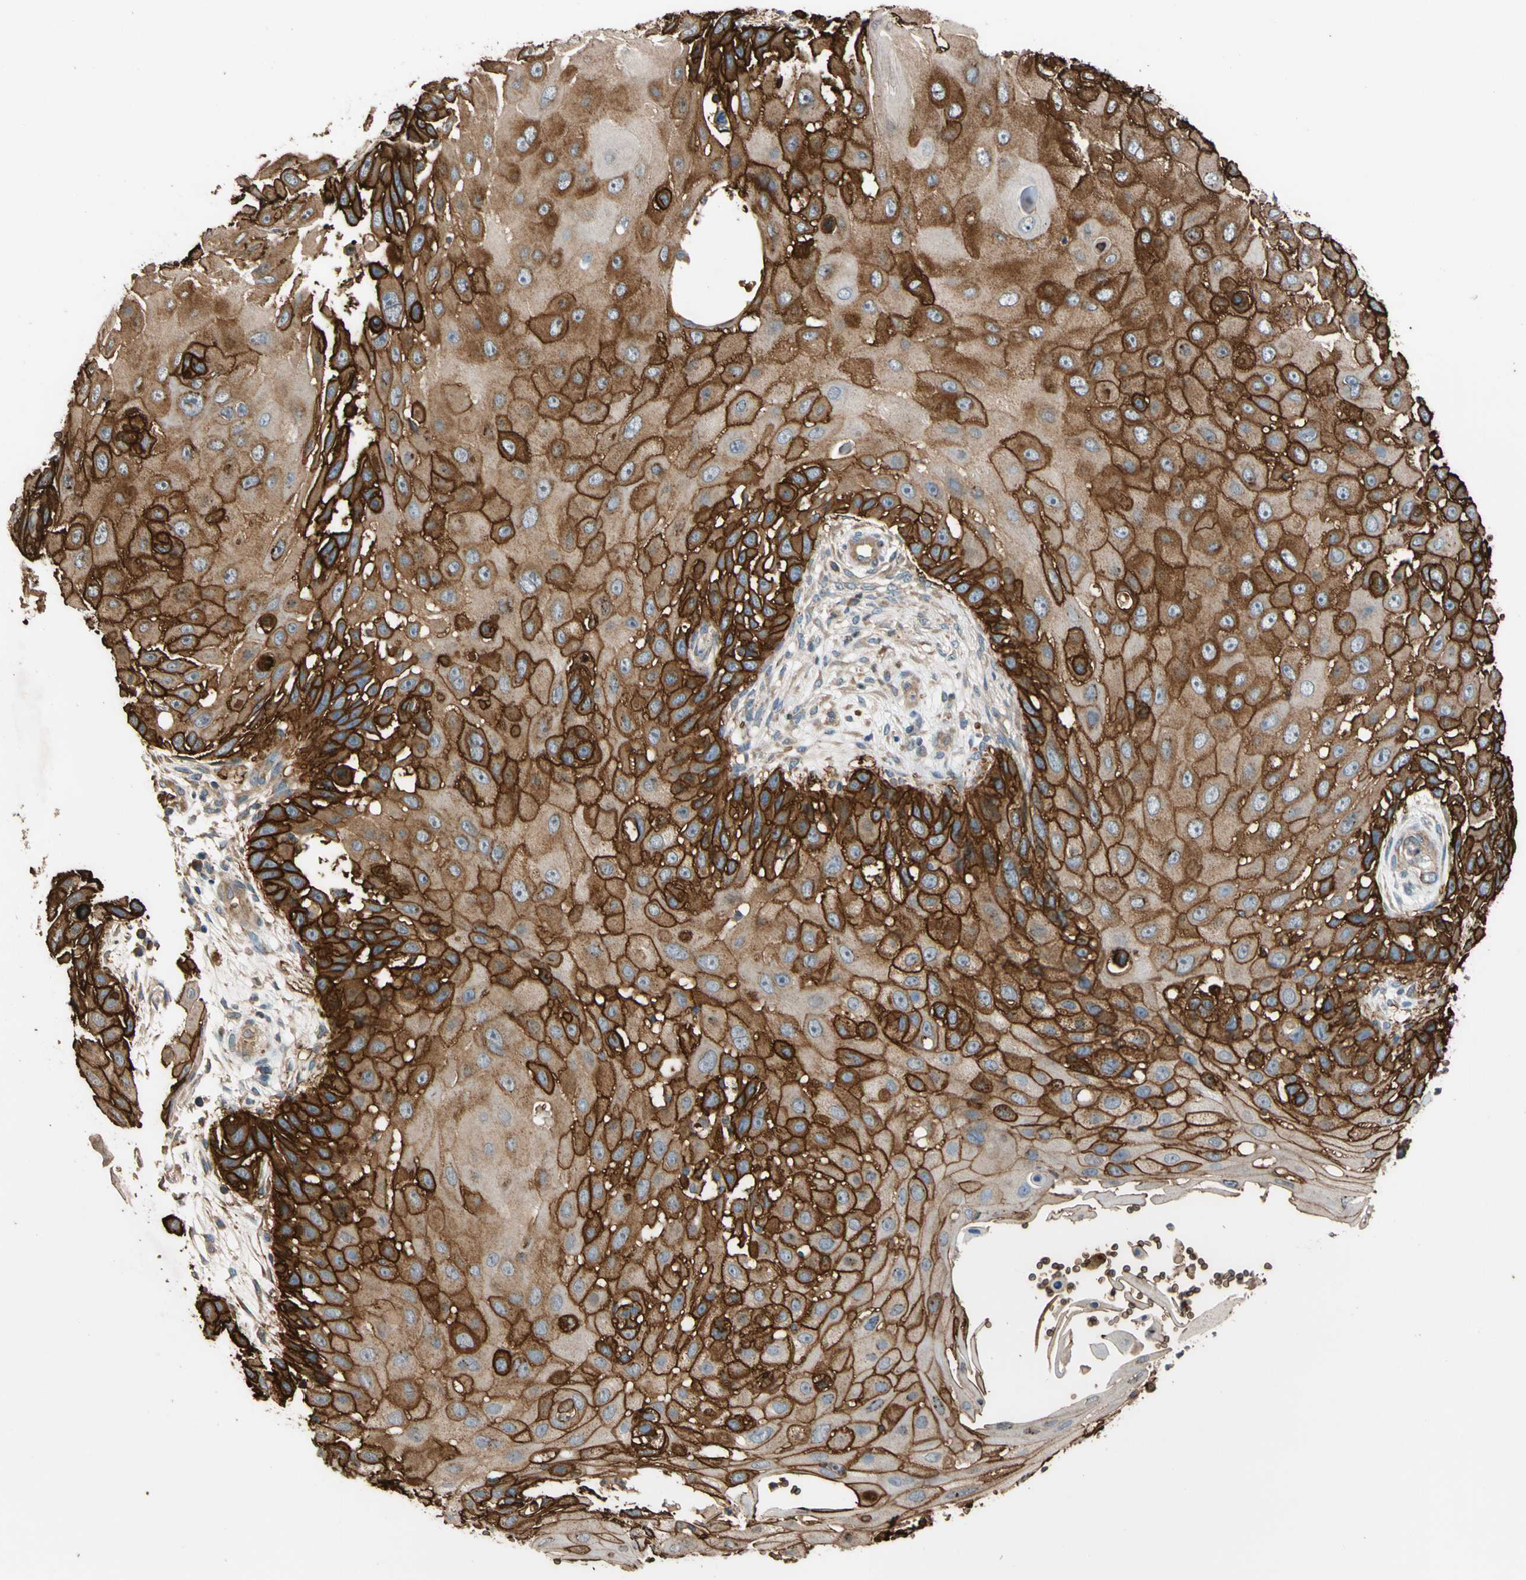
{"staining": {"intensity": "strong", "quantity": ">75%", "location": "cytoplasmic/membranous"}, "tissue": "skin cancer", "cell_type": "Tumor cells", "image_type": "cancer", "snomed": [{"axis": "morphology", "description": "Squamous cell carcinoma, NOS"}, {"axis": "topography", "description": "Skin"}], "caption": "IHC micrograph of skin cancer (squamous cell carcinoma) stained for a protein (brown), which displays high levels of strong cytoplasmic/membranous expression in about >75% of tumor cells.", "gene": "RIOK2", "patient": {"sex": "female", "age": 44}}